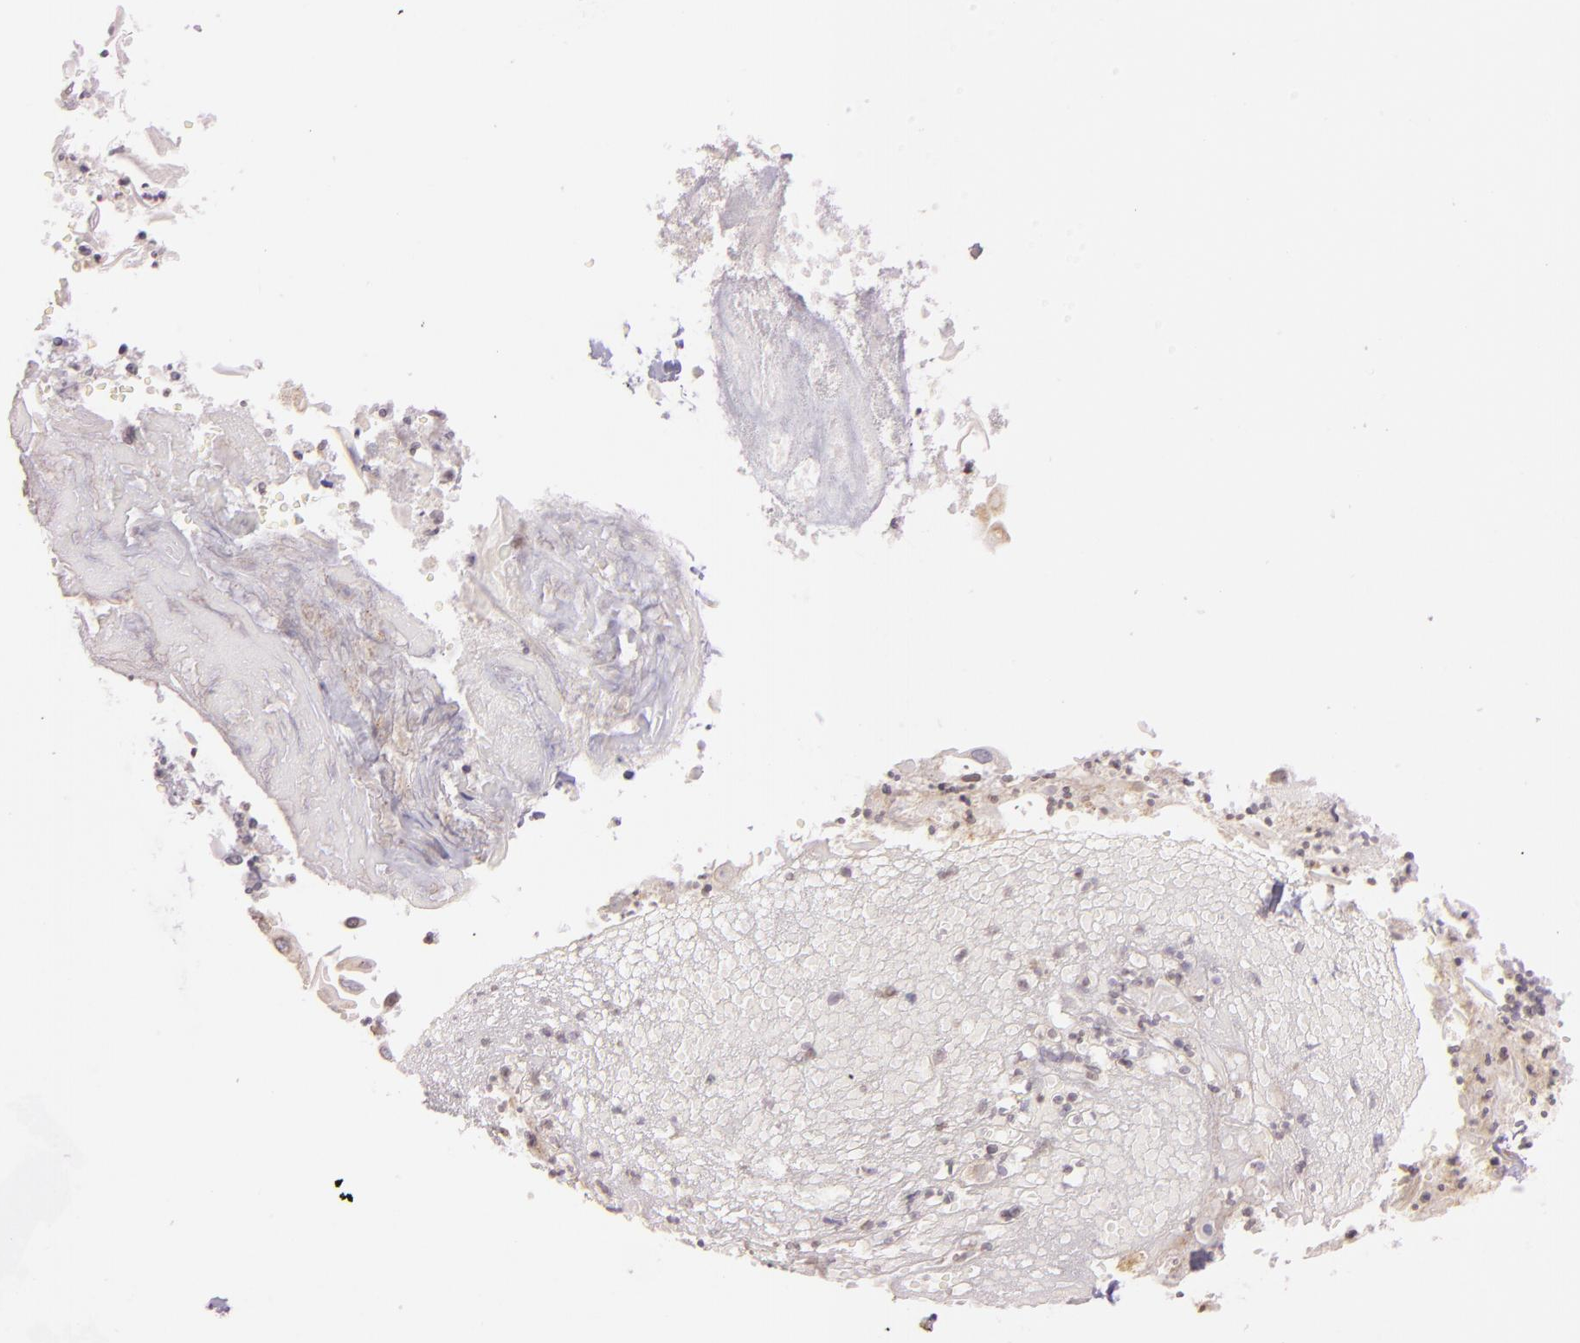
{"staining": {"intensity": "weak", "quantity": ">75%", "location": "cytoplasmic/membranous"}, "tissue": "cervical cancer", "cell_type": "Tumor cells", "image_type": "cancer", "snomed": [{"axis": "morphology", "description": "Squamous cell carcinoma, NOS"}, {"axis": "topography", "description": "Cervix"}], "caption": "There is low levels of weak cytoplasmic/membranous positivity in tumor cells of cervical cancer, as demonstrated by immunohistochemical staining (brown color).", "gene": "LGMN", "patient": {"sex": "female", "age": 57}}